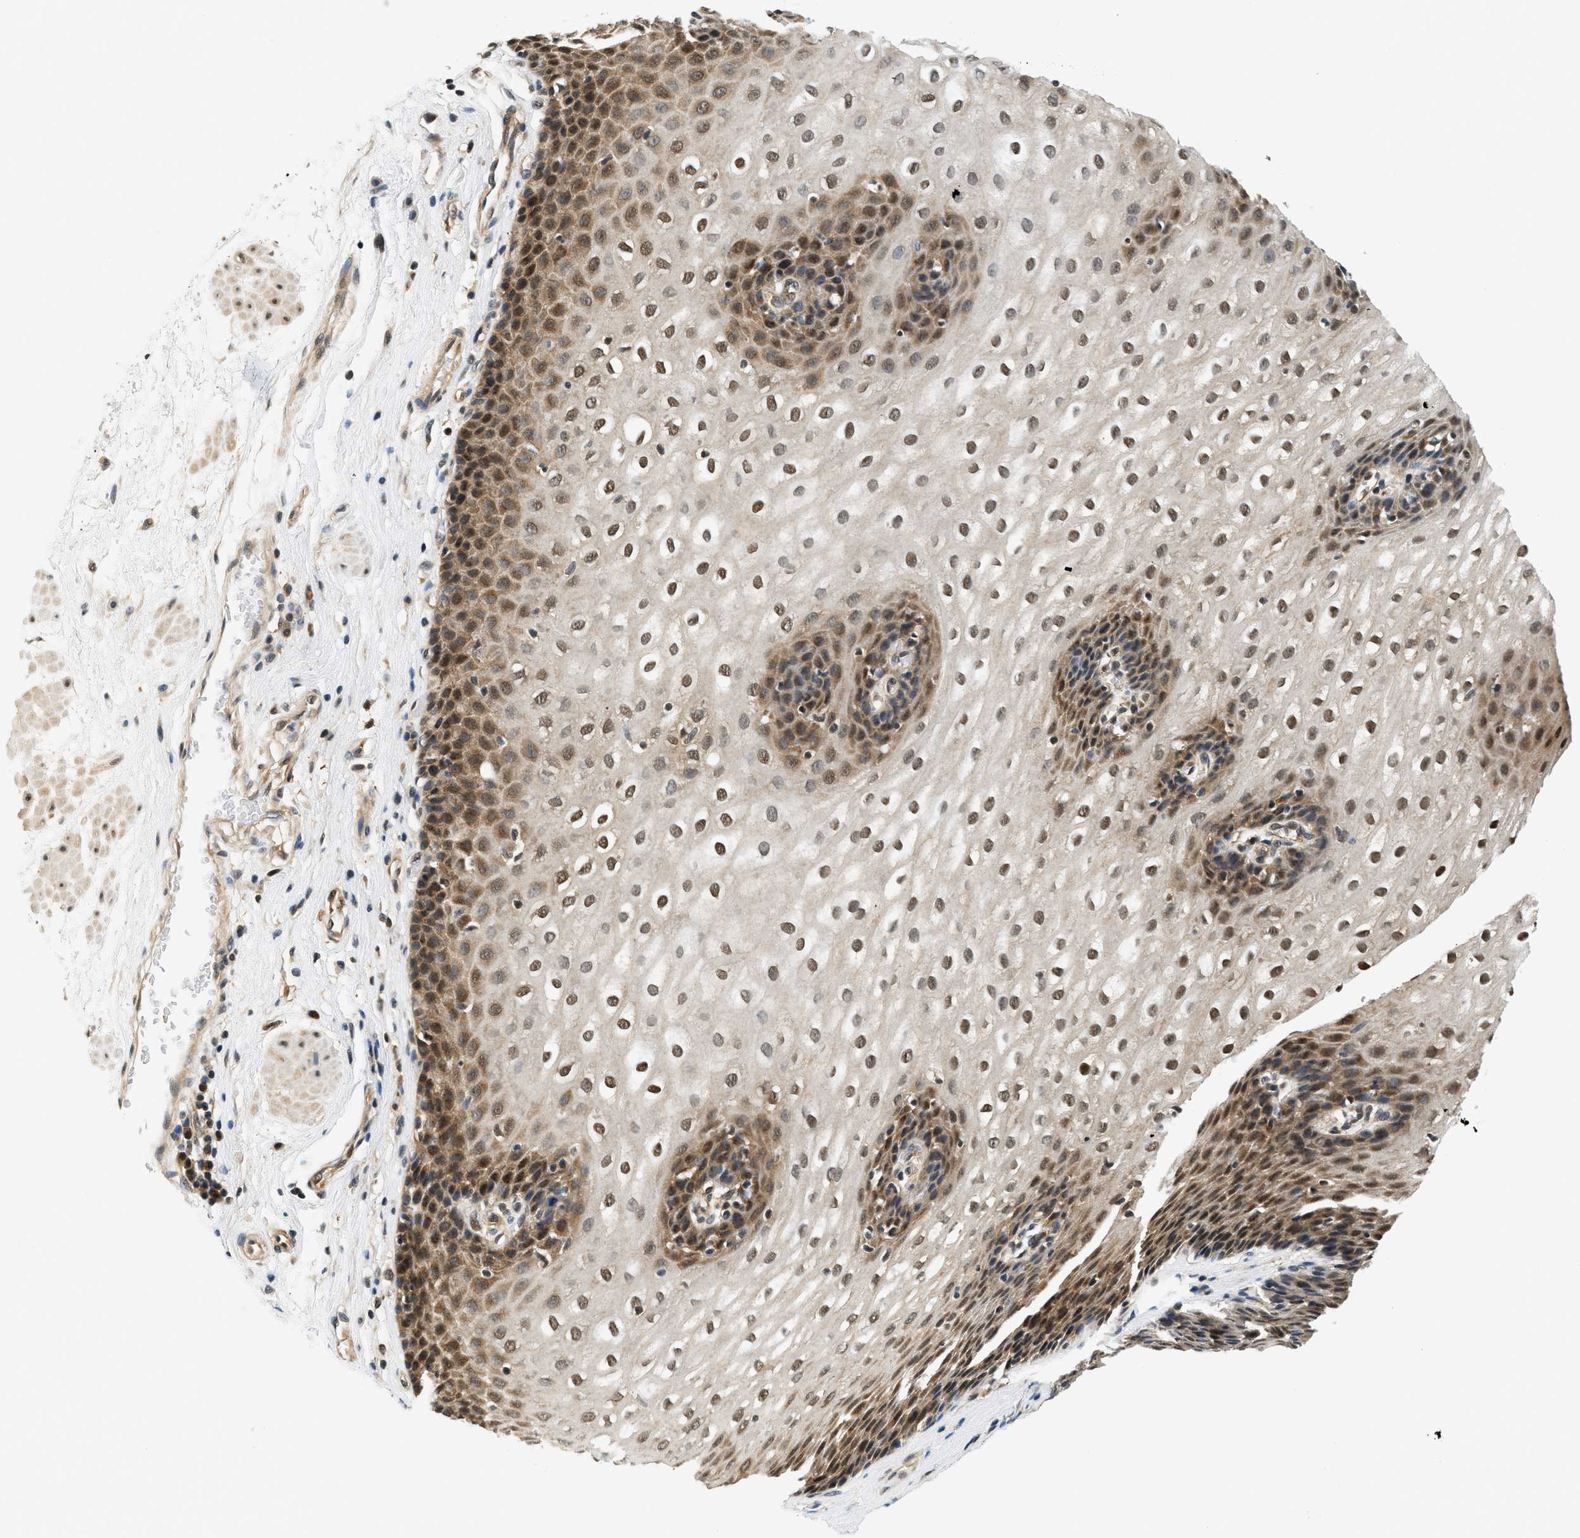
{"staining": {"intensity": "strong", "quantity": ">75%", "location": "nuclear"}, "tissue": "esophagus", "cell_type": "Squamous epithelial cells", "image_type": "normal", "snomed": [{"axis": "morphology", "description": "Normal tissue, NOS"}, {"axis": "topography", "description": "Esophagus"}], "caption": "This micrograph reveals immunohistochemistry staining of normal human esophagus, with high strong nuclear expression in approximately >75% of squamous epithelial cells.", "gene": "PSMD3", "patient": {"sex": "male", "age": 48}}